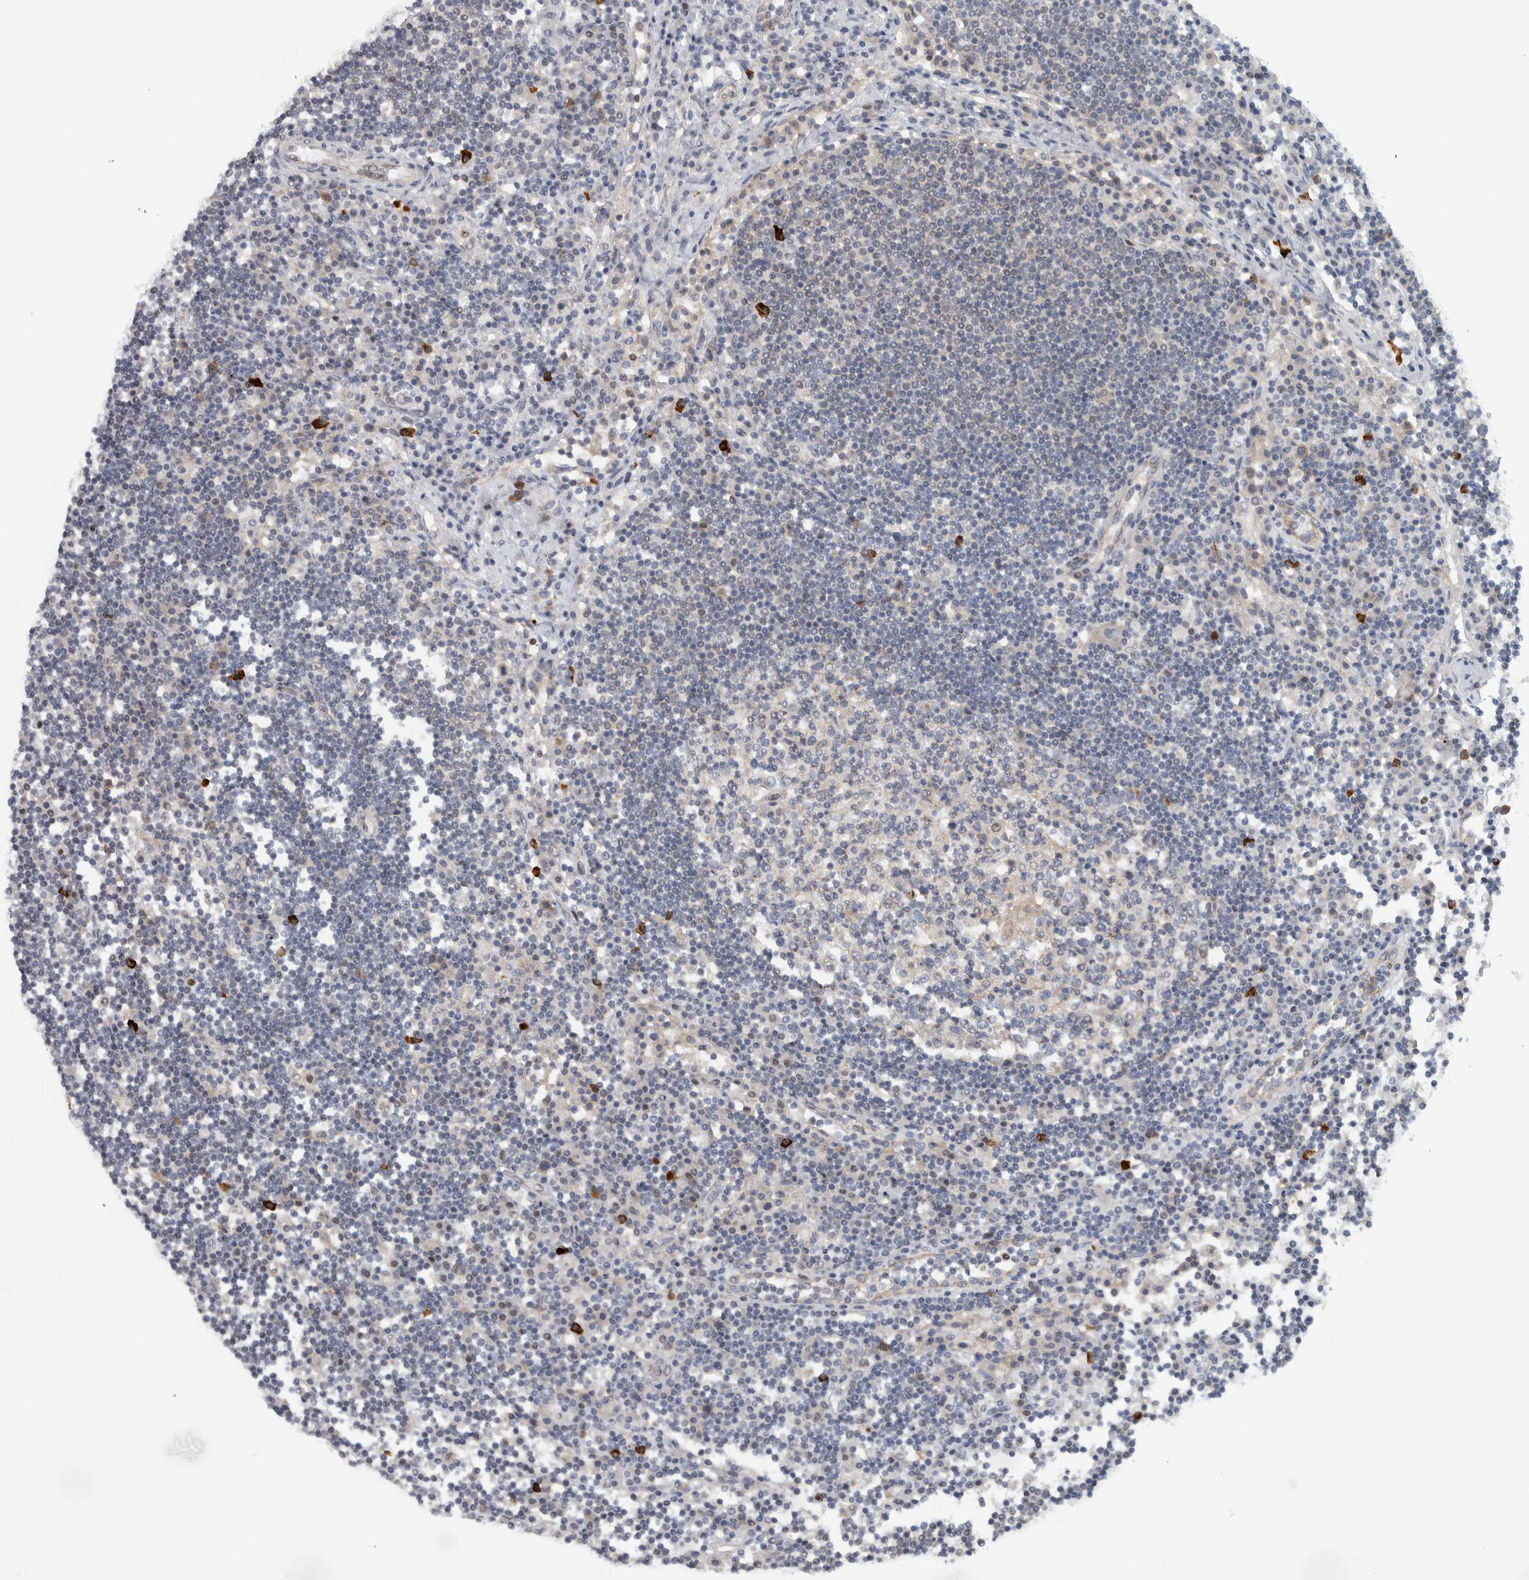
{"staining": {"intensity": "negative", "quantity": "none", "location": "none"}, "tissue": "lymph node", "cell_type": "Germinal center cells", "image_type": "normal", "snomed": [{"axis": "morphology", "description": "Normal tissue, NOS"}, {"axis": "topography", "description": "Lymph node"}], "caption": "The micrograph exhibits no staining of germinal center cells in normal lymph node. (Immunohistochemistry (ihc), brightfield microscopy, high magnification).", "gene": "ADPRM", "patient": {"sex": "female", "age": 53}}